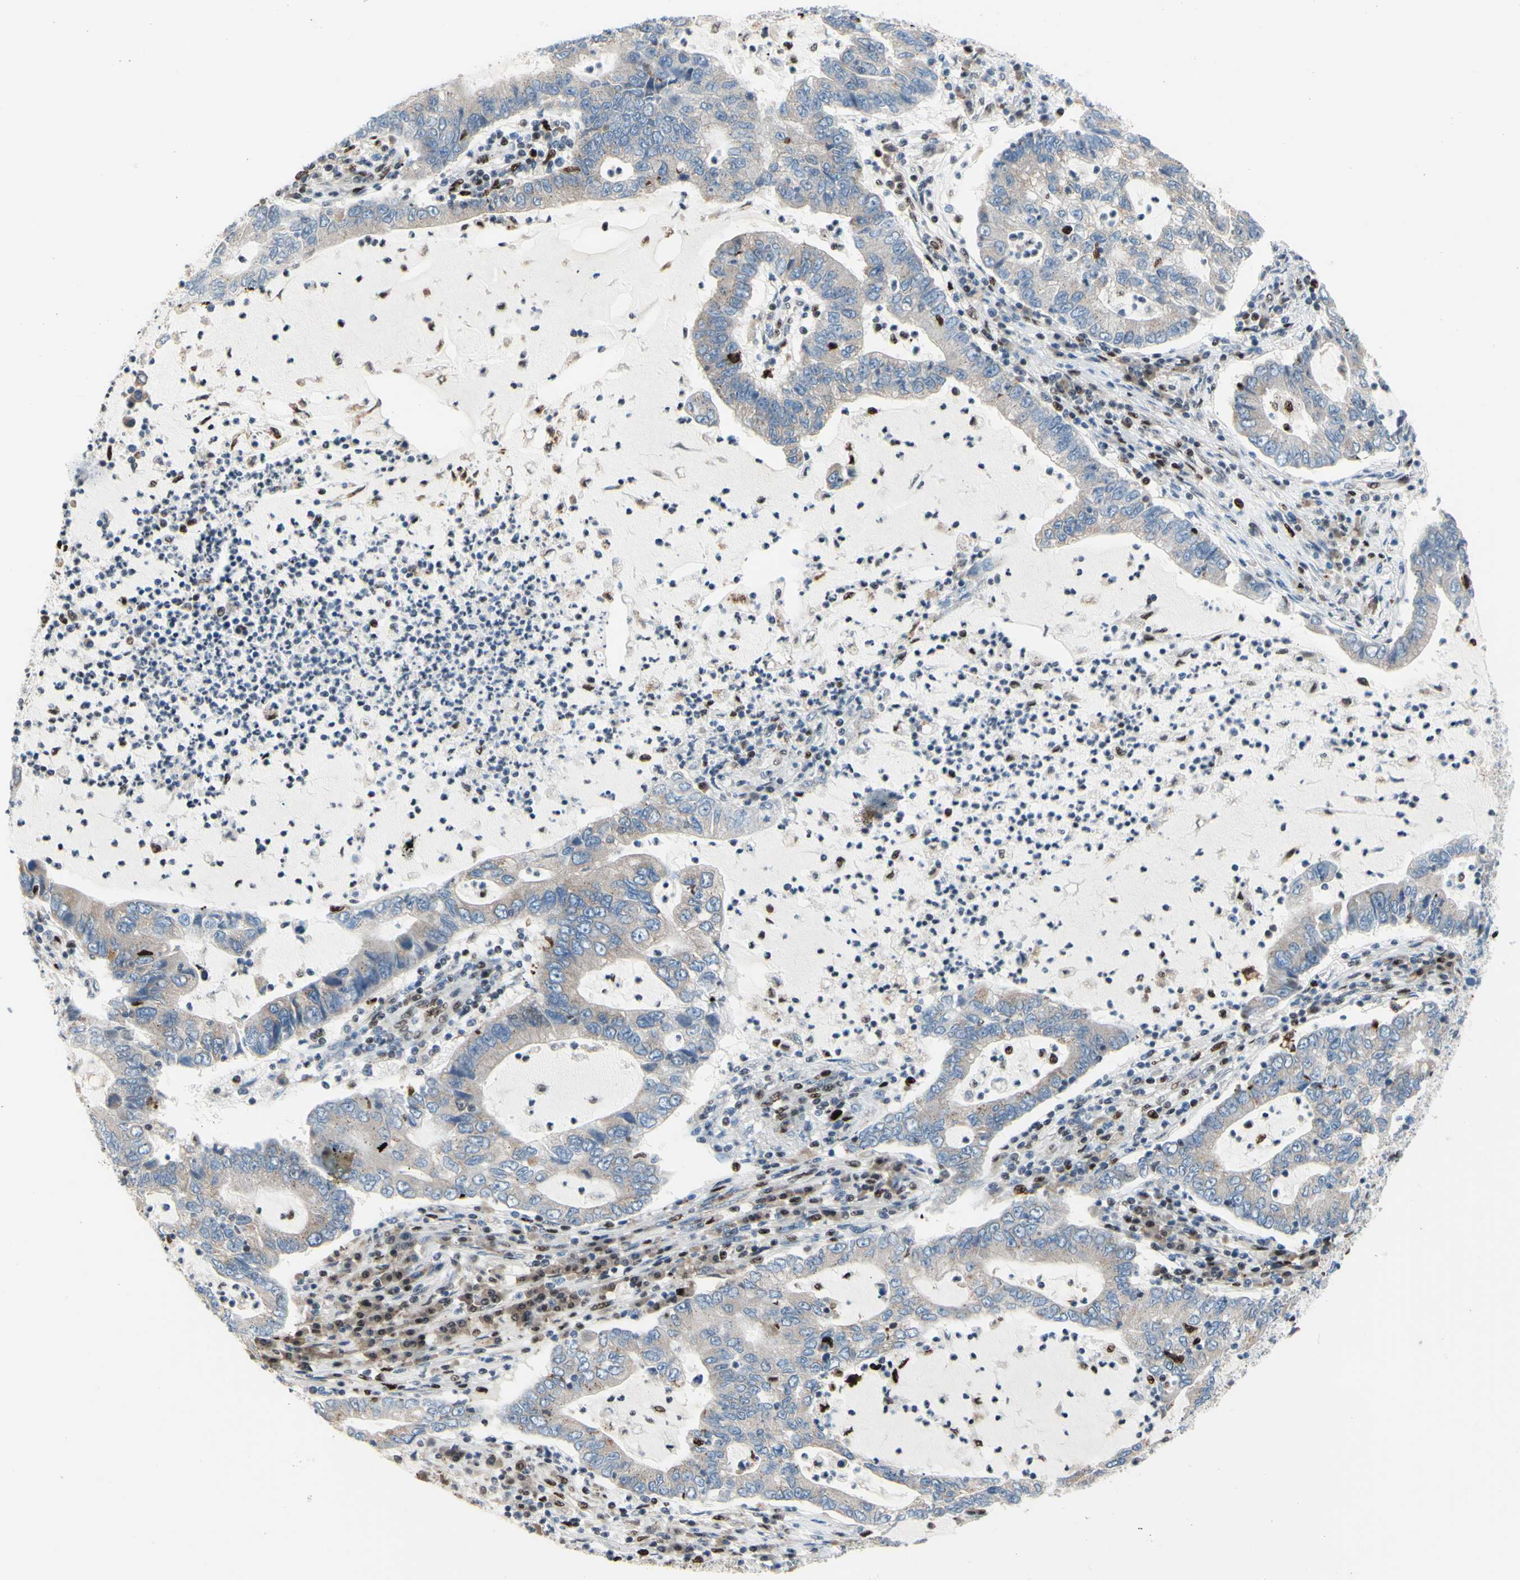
{"staining": {"intensity": "weak", "quantity": ">75%", "location": "cytoplasmic/membranous"}, "tissue": "lung cancer", "cell_type": "Tumor cells", "image_type": "cancer", "snomed": [{"axis": "morphology", "description": "Adenocarcinoma, NOS"}, {"axis": "topography", "description": "Lung"}], "caption": "Immunohistochemical staining of human lung cancer displays low levels of weak cytoplasmic/membranous positivity in approximately >75% of tumor cells.", "gene": "EED", "patient": {"sex": "female", "age": 51}}